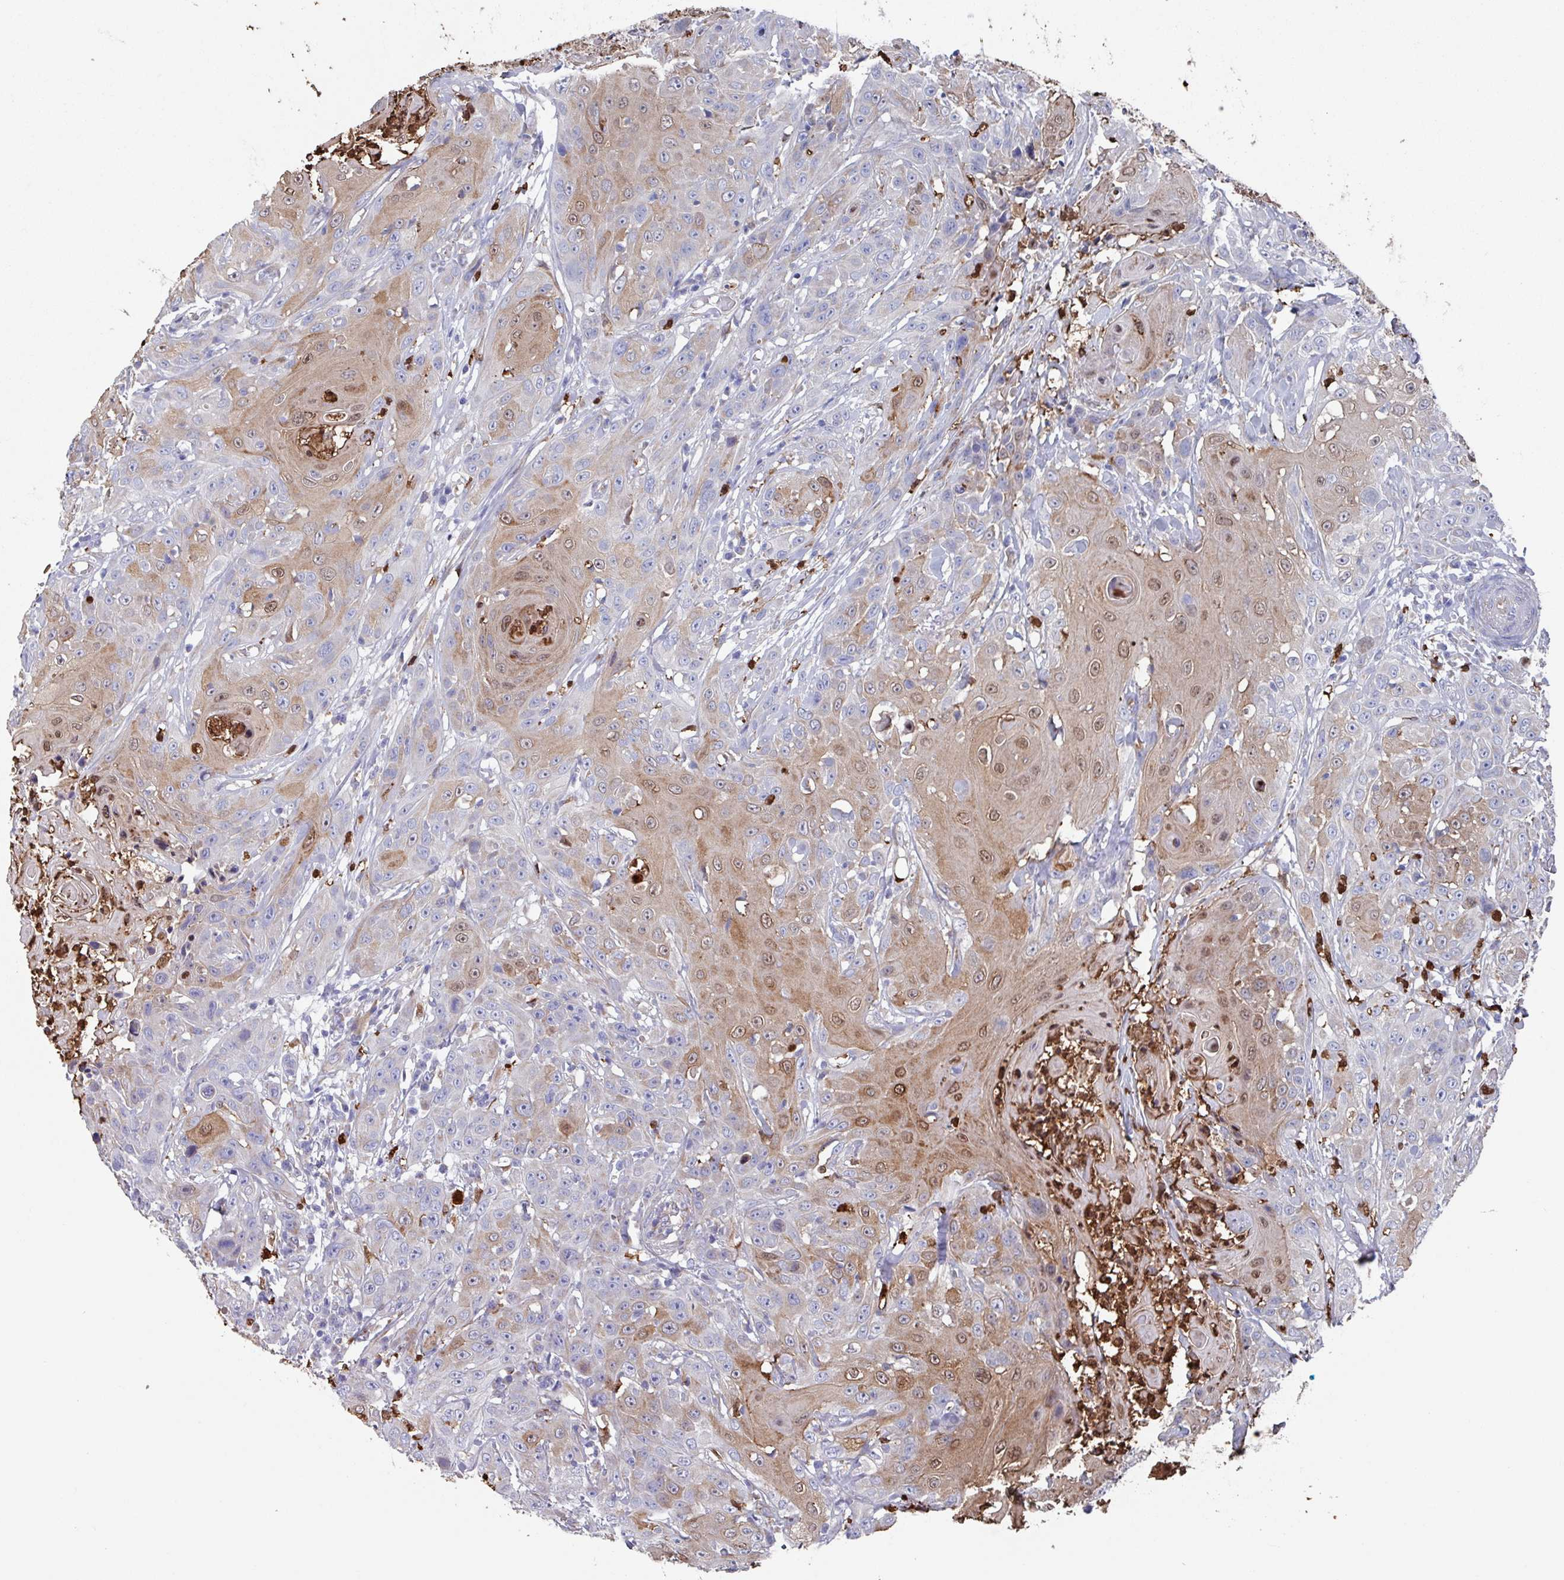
{"staining": {"intensity": "moderate", "quantity": "<25%", "location": "cytoplasmic/membranous,nuclear"}, "tissue": "head and neck cancer", "cell_type": "Tumor cells", "image_type": "cancer", "snomed": [{"axis": "morphology", "description": "Squamous cell carcinoma, NOS"}, {"axis": "topography", "description": "Skin"}, {"axis": "topography", "description": "Head-Neck"}], "caption": "The photomicrograph exhibits immunohistochemical staining of head and neck squamous cell carcinoma. There is moderate cytoplasmic/membranous and nuclear positivity is seen in about <25% of tumor cells.", "gene": "UQCC2", "patient": {"sex": "male", "age": 80}}